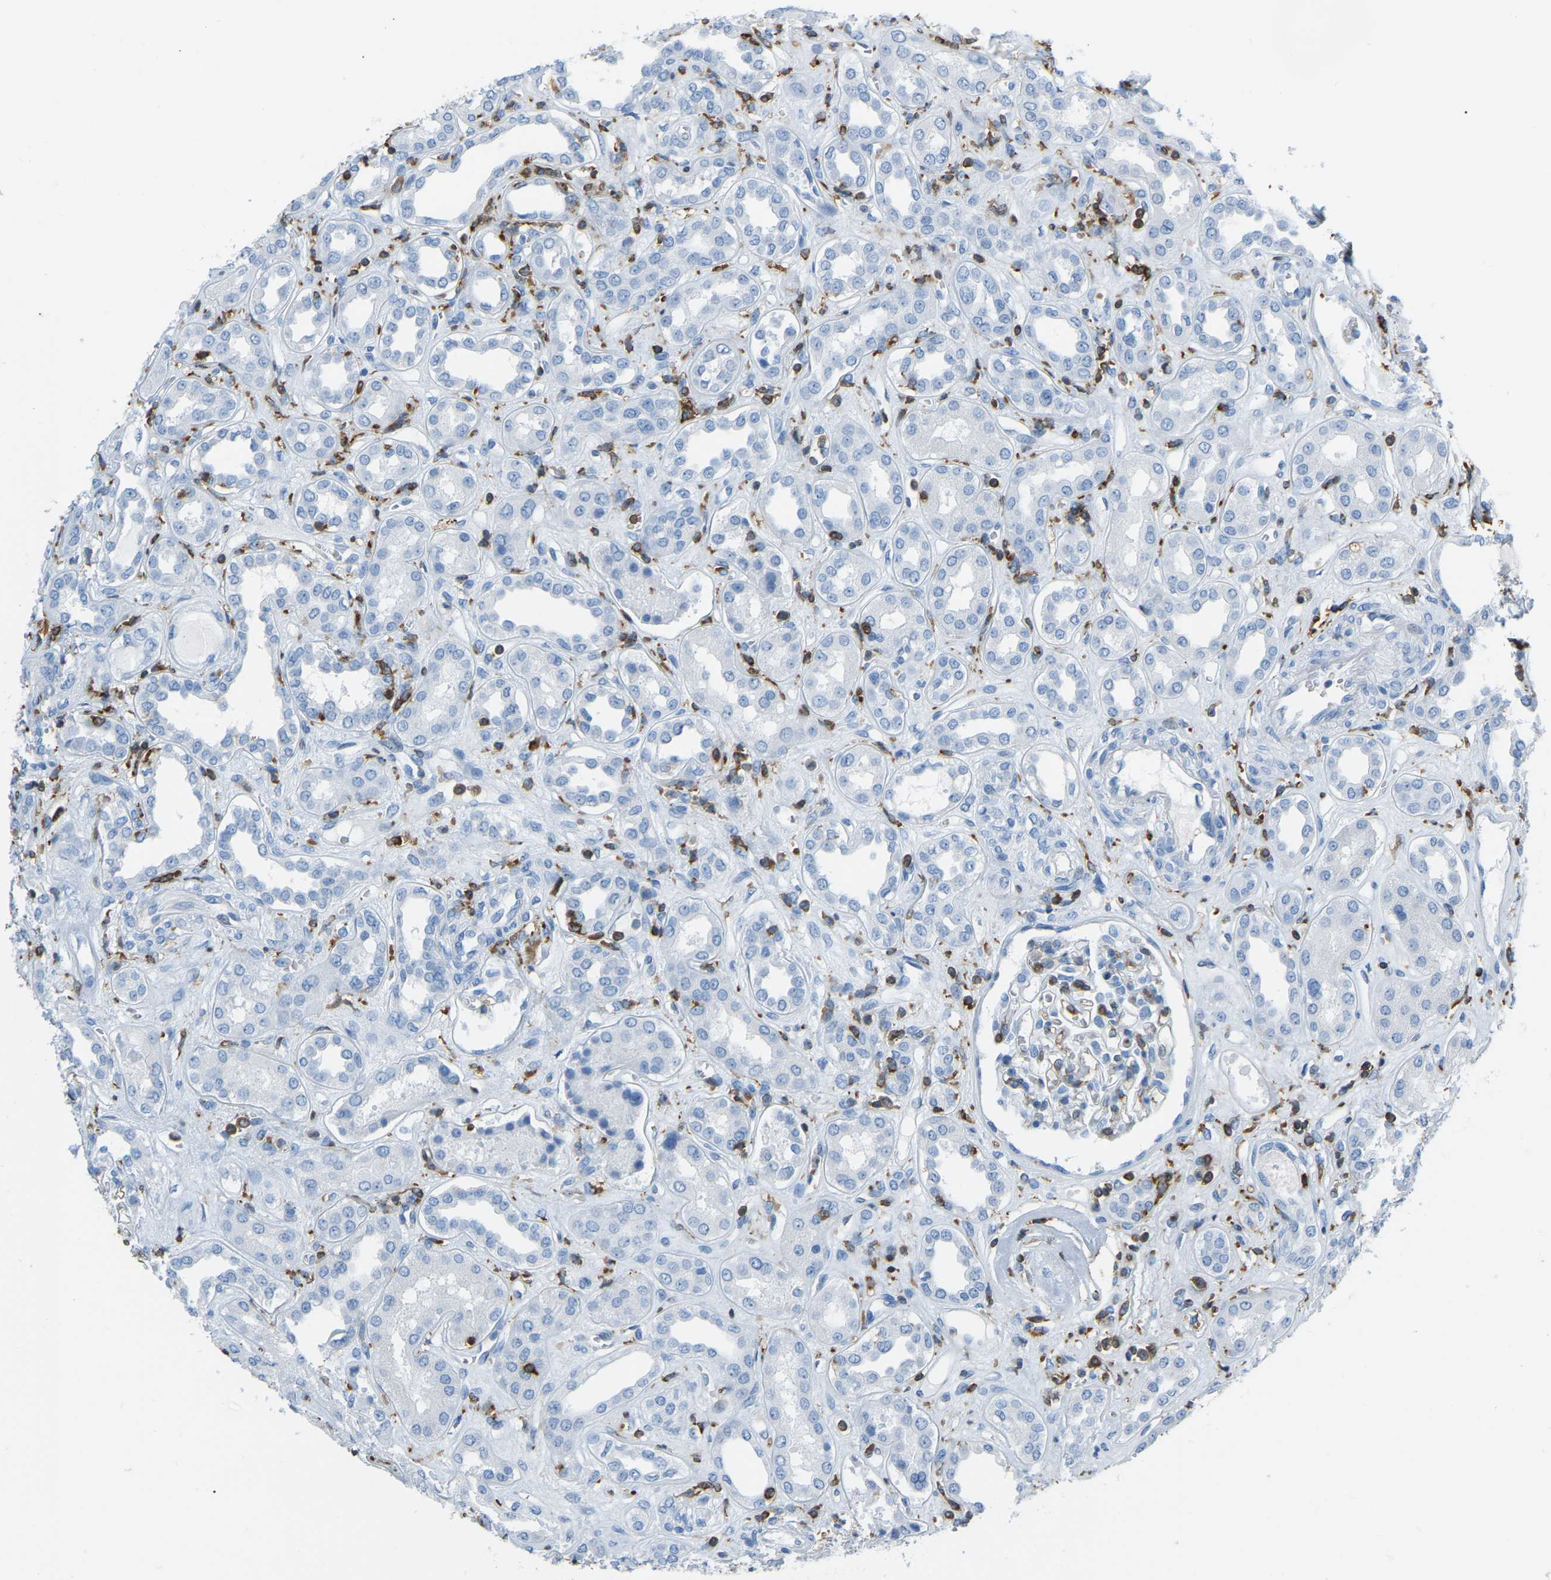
{"staining": {"intensity": "moderate", "quantity": "<25%", "location": "cytoplasmic/membranous"}, "tissue": "kidney", "cell_type": "Cells in glomeruli", "image_type": "normal", "snomed": [{"axis": "morphology", "description": "Normal tissue, NOS"}, {"axis": "topography", "description": "Kidney"}], "caption": "Unremarkable kidney reveals moderate cytoplasmic/membranous expression in about <25% of cells in glomeruli, visualized by immunohistochemistry. (IHC, brightfield microscopy, high magnification).", "gene": "ARHGAP45", "patient": {"sex": "male", "age": 59}}